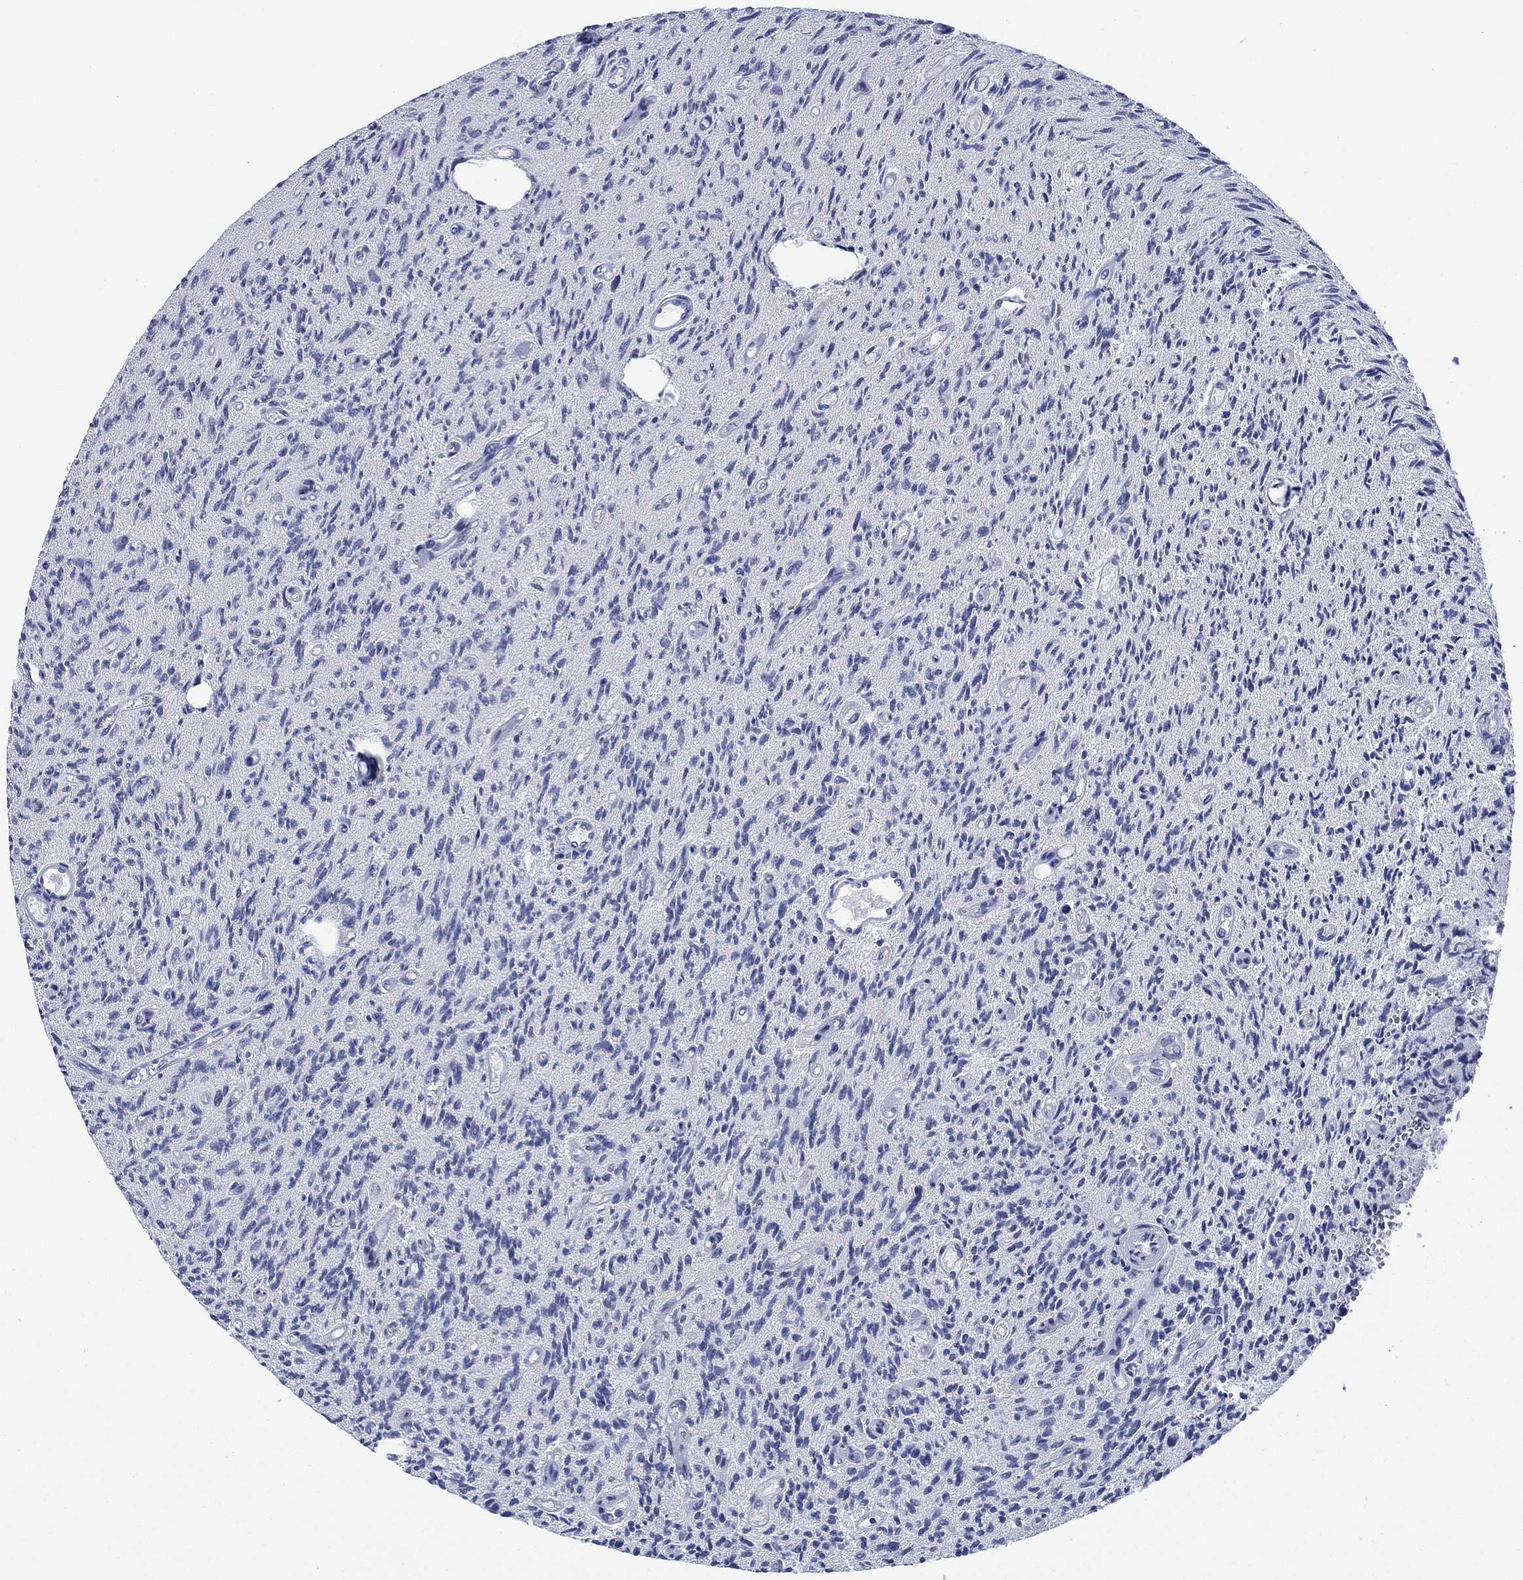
{"staining": {"intensity": "moderate", "quantity": "25%-75%", "location": "nuclear"}, "tissue": "glioma", "cell_type": "Tumor cells", "image_type": "cancer", "snomed": [{"axis": "morphology", "description": "Glioma, malignant, High grade"}, {"axis": "topography", "description": "Brain"}], "caption": "Malignant glioma (high-grade) stained with DAB (3,3'-diaminobenzidine) IHC displays medium levels of moderate nuclear positivity in approximately 25%-75% of tumor cells.", "gene": "RPRD1B", "patient": {"sex": "male", "age": 64}}